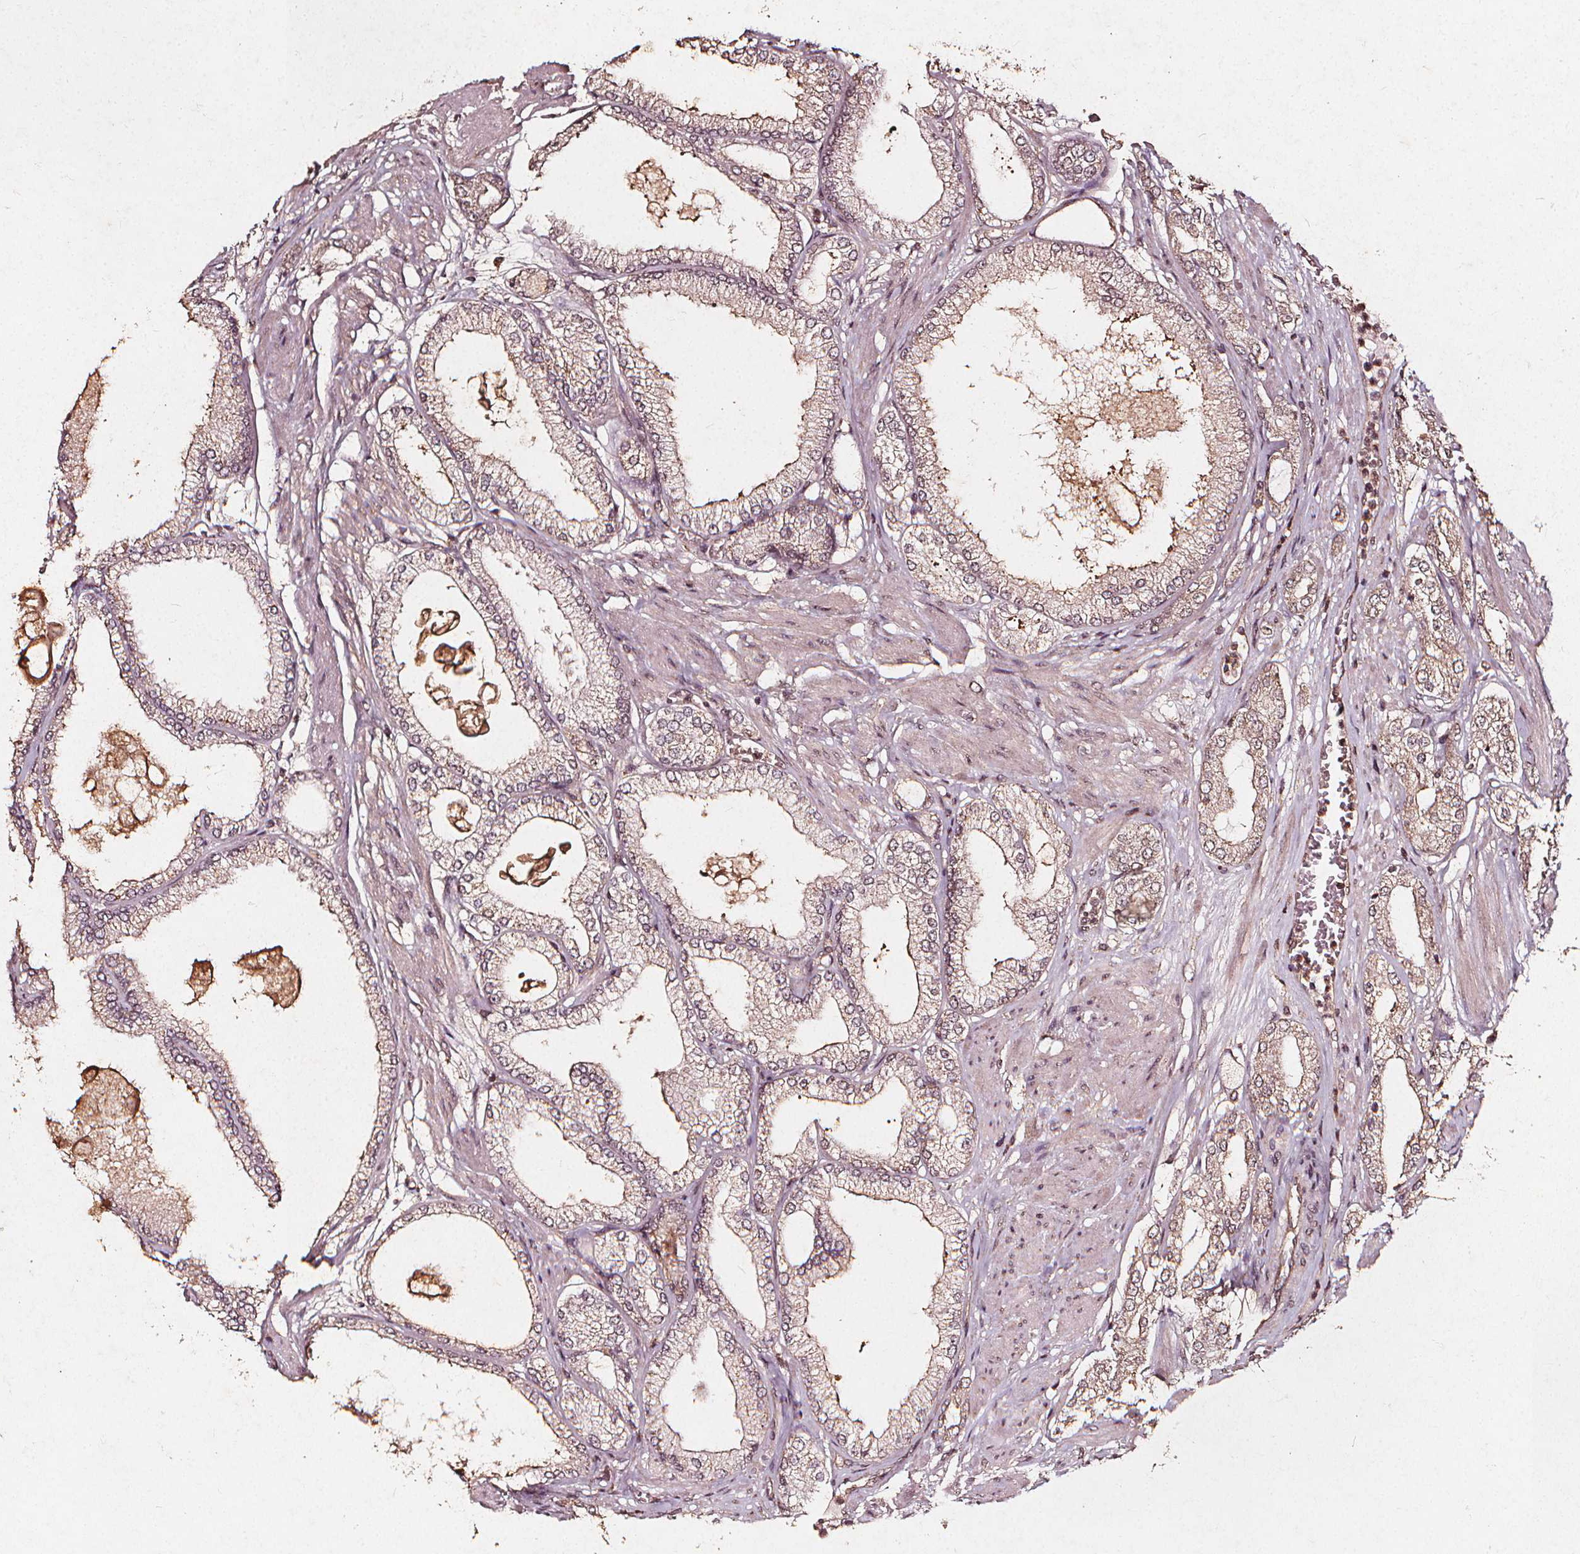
{"staining": {"intensity": "weak", "quantity": "25%-75%", "location": "cytoplasmic/membranous"}, "tissue": "prostate cancer", "cell_type": "Tumor cells", "image_type": "cancer", "snomed": [{"axis": "morphology", "description": "Adenocarcinoma, High grade"}, {"axis": "topography", "description": "Prostate"}], "caption": "Prostate cancer (adenocarcinoma (high-grade)) stained for a protein (brown) demonstrates weak cytoplasmic/membranous positive positivity in about 25%-75% of tumor cells.", "gene": "ABCA1", "patient": {"sex": "male", "age": 68}}